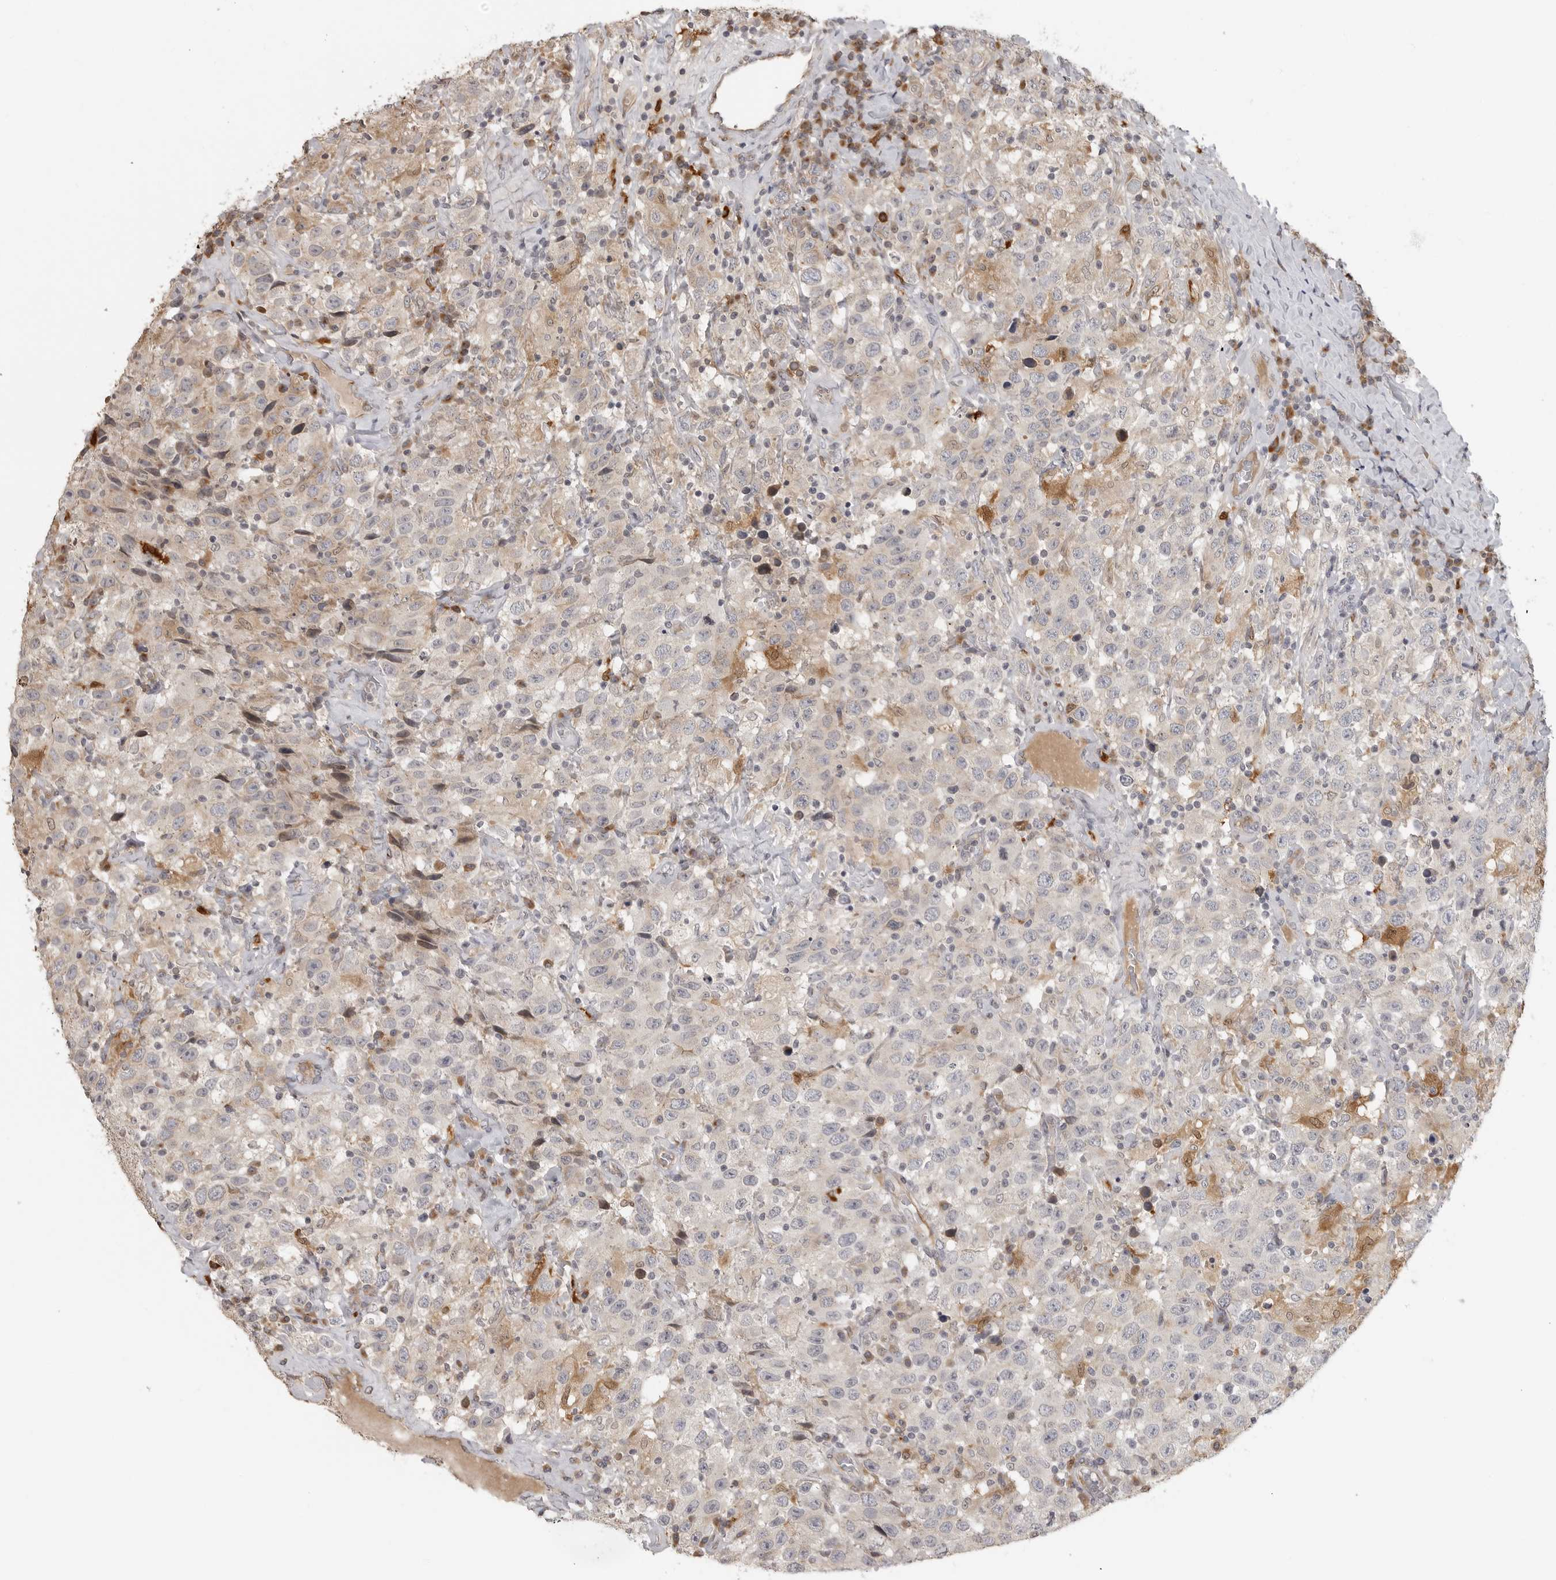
{"staining": {"intensity": "negative", "quantity": "none", "location": "none"}, "tissue": "testis cancer", "cell_type": "Tumor cells", "image_type": "cancer", "snomed": [{"axis": "morphology", "description": "Seminoma, NOS"}, {"axis": "topography", "description": "Testis"}], "caption": "This is an immunohistochemistry histopathology image of human testis cancer. There is no expression in tumor cells.", "gene": "IDO1", "patient": {"sex": "male", "age": 41}}